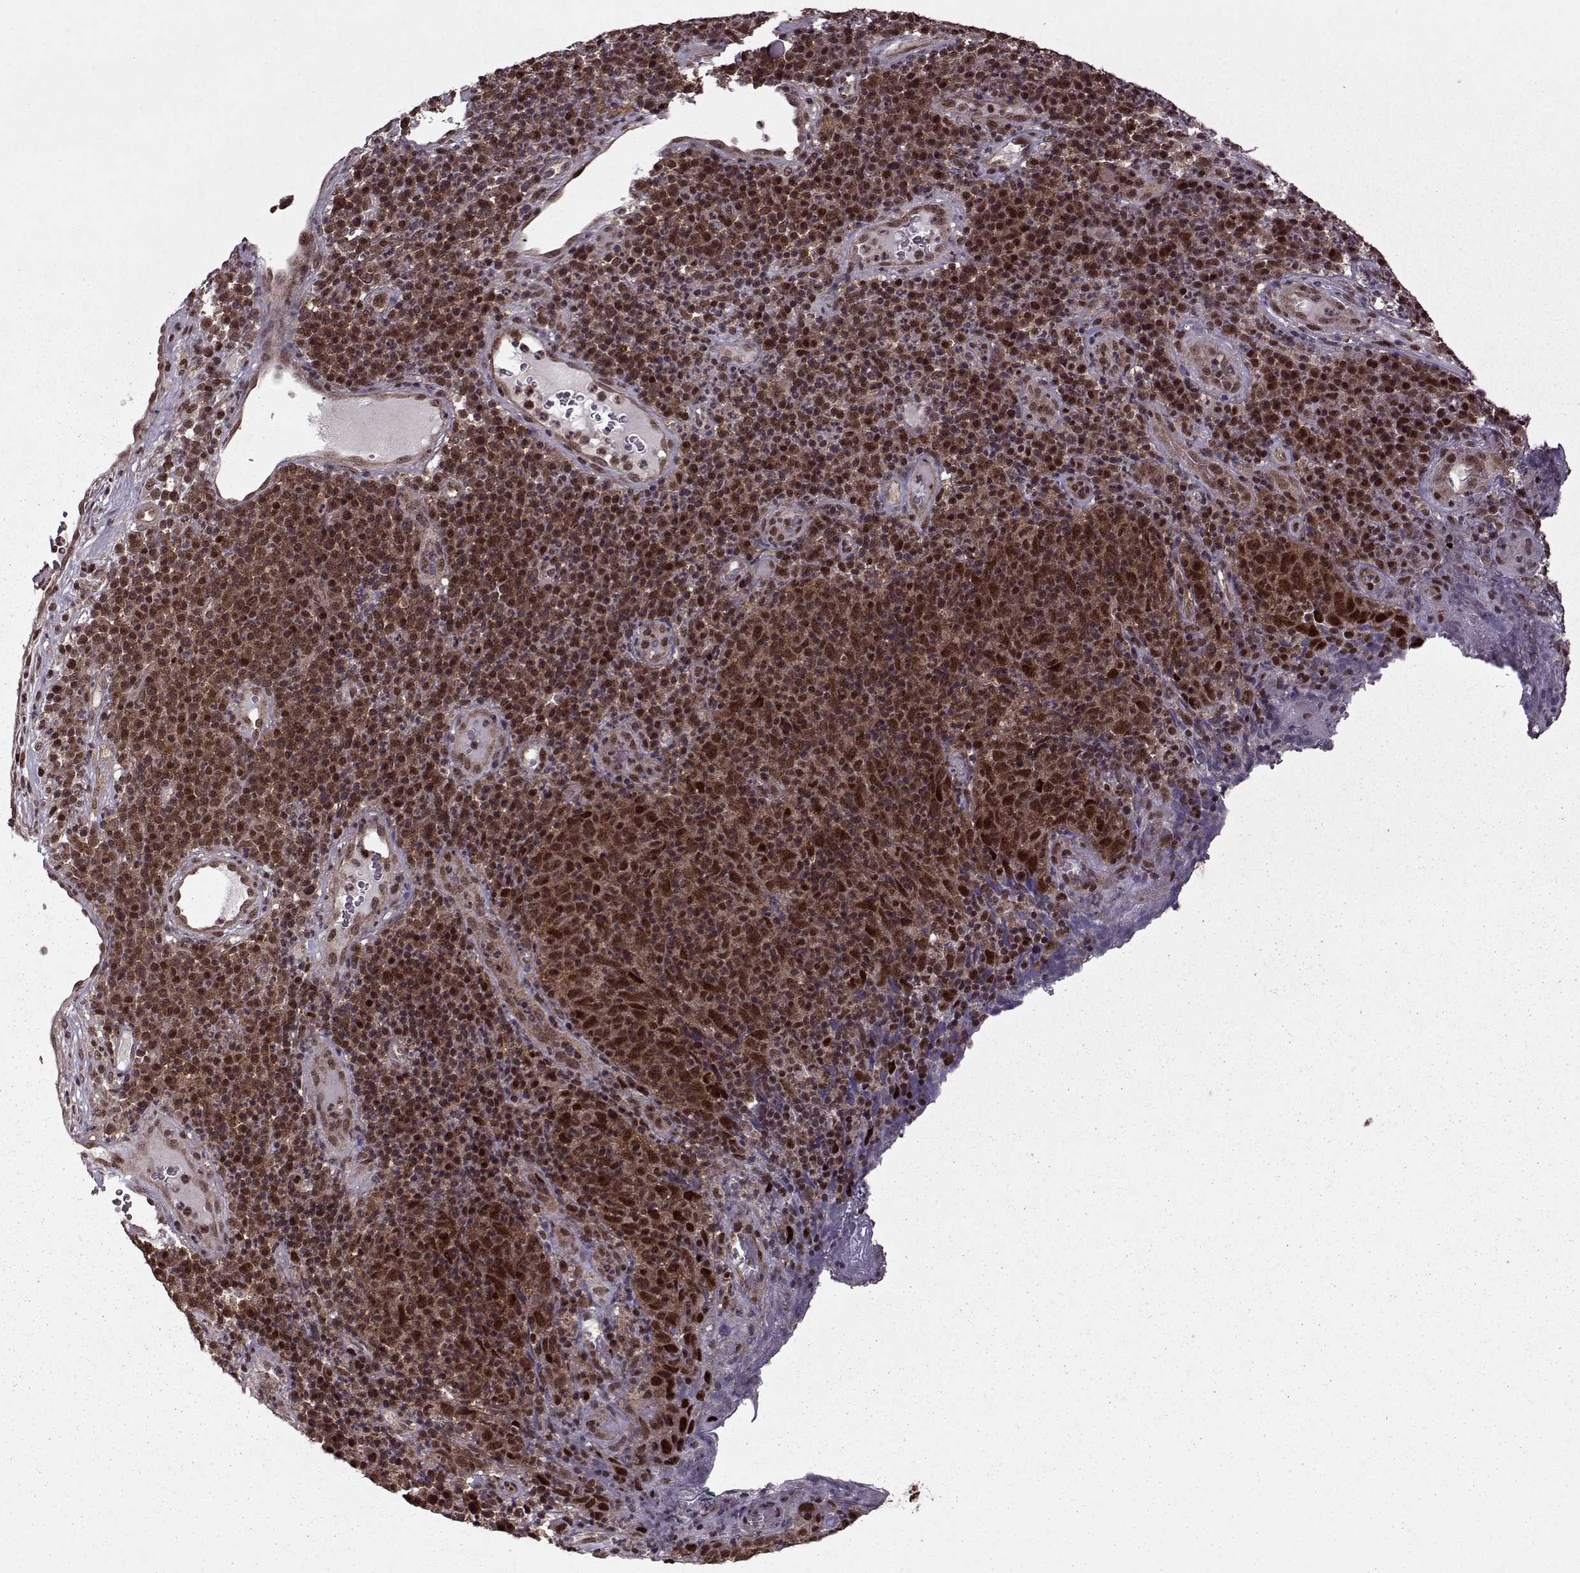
{"staining": {"intensity": "strong", "quantity": ">75%", "location": "cytoplasmic/membranous,nuclear"}, "tissue": "skin cancer", "cell_type": "Tumor cells", "image_type": "cancer", "snomed": [{"axis": "morphology", "description": "Squamous cell carcinoma, NOS"}, {"axis": "topography", "description": "Skin"}, {"axis": "topography", "description": "Anal"}], "caption": "Protein analysis of skin cancer (squamous cell carcinoma) tissue demonstrates strong cytoplasmic/membranous and nuclear positivity in about >75% of tumor cells. The staining is performed using DAB brown chromogen to label protein expression. The nuclei are counter-stained blue using hematoxylin.", "gene": "PSMA7", "patient": {"sex": "female", "age": 51}}